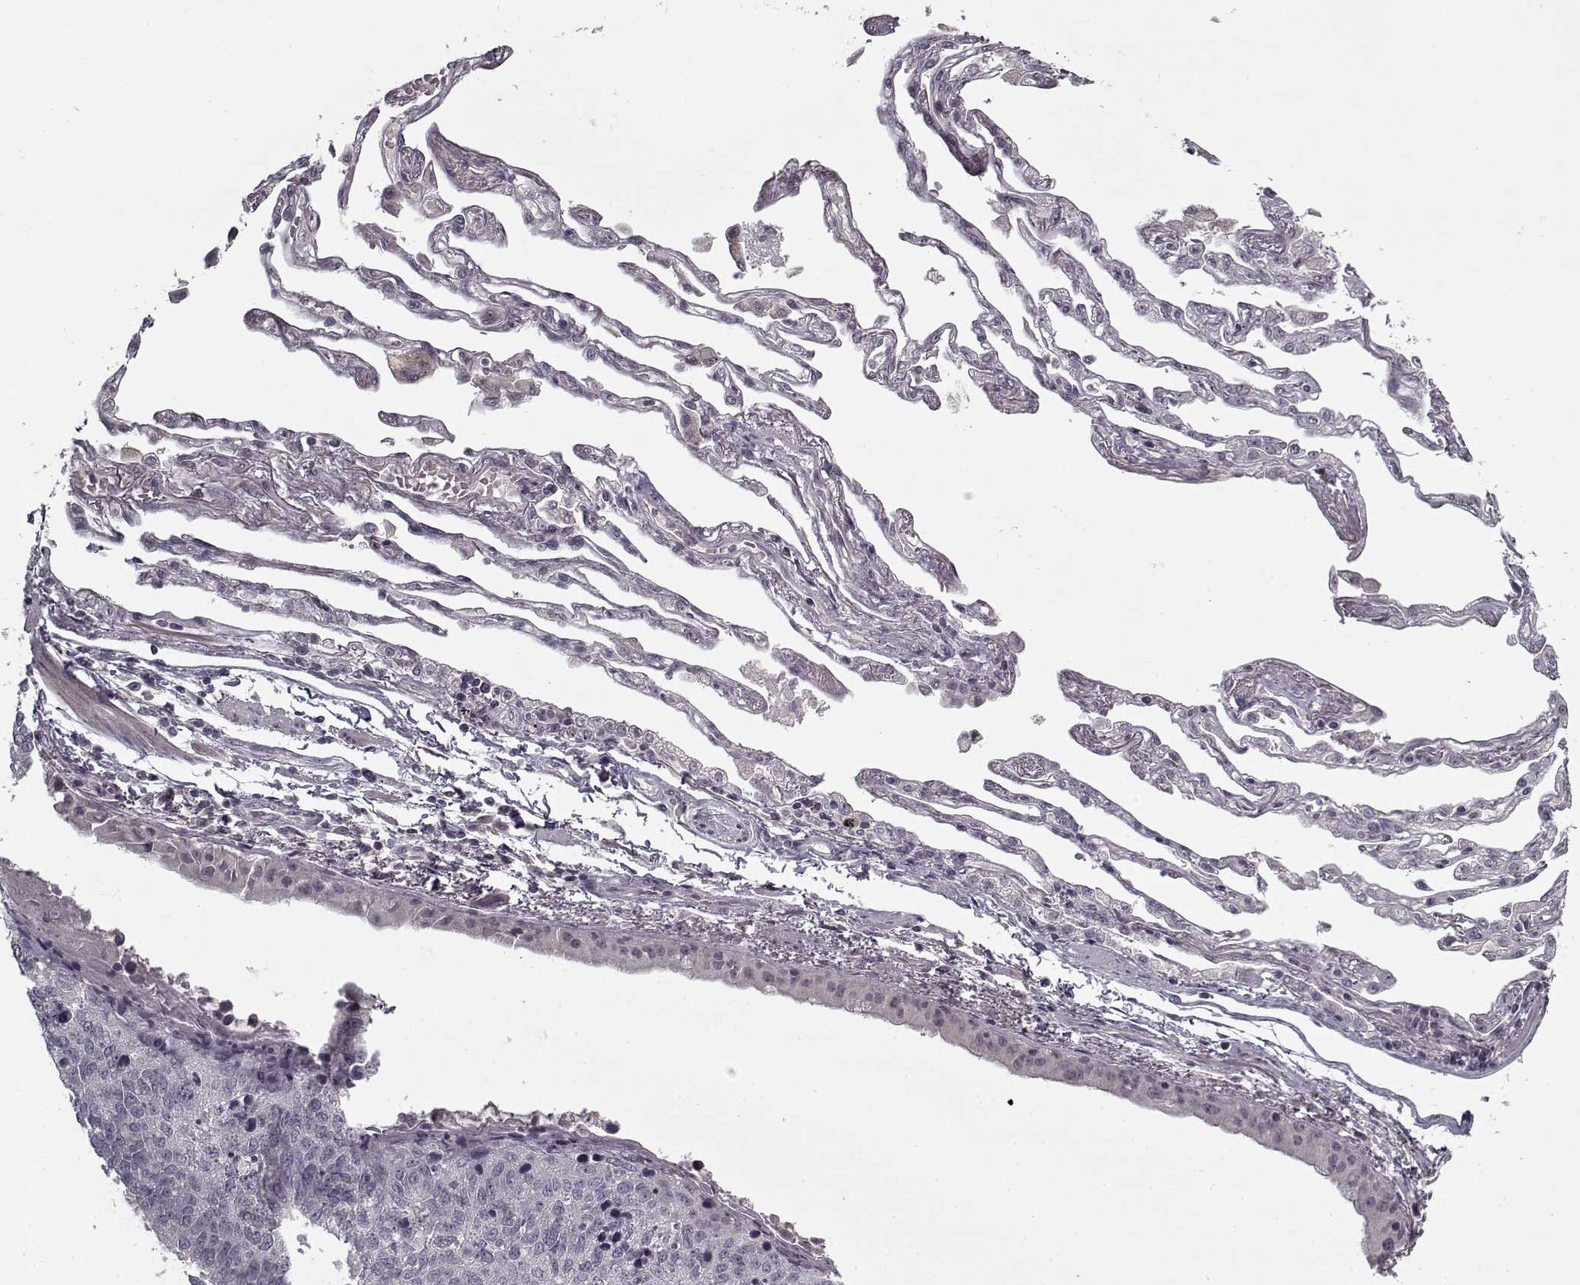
{"staining": {"intensity": "negative", "quantity": "none", "location": "none"}, "tissue": "lung cancer", "cell_type": "Tumor cells", "image_type": "cancer", "snomed": [{"axis": "morphology", "description": "Squamous cell carcinoma, NOS"}, {"axis": "topography", "description": "Lung"}], "caption": "Tumor cells are negative for protein expression in human lung cancer (squamous cell carcinoma).", "gene": "LAMA2", "patient": {"sex": "male", "age": 73}}